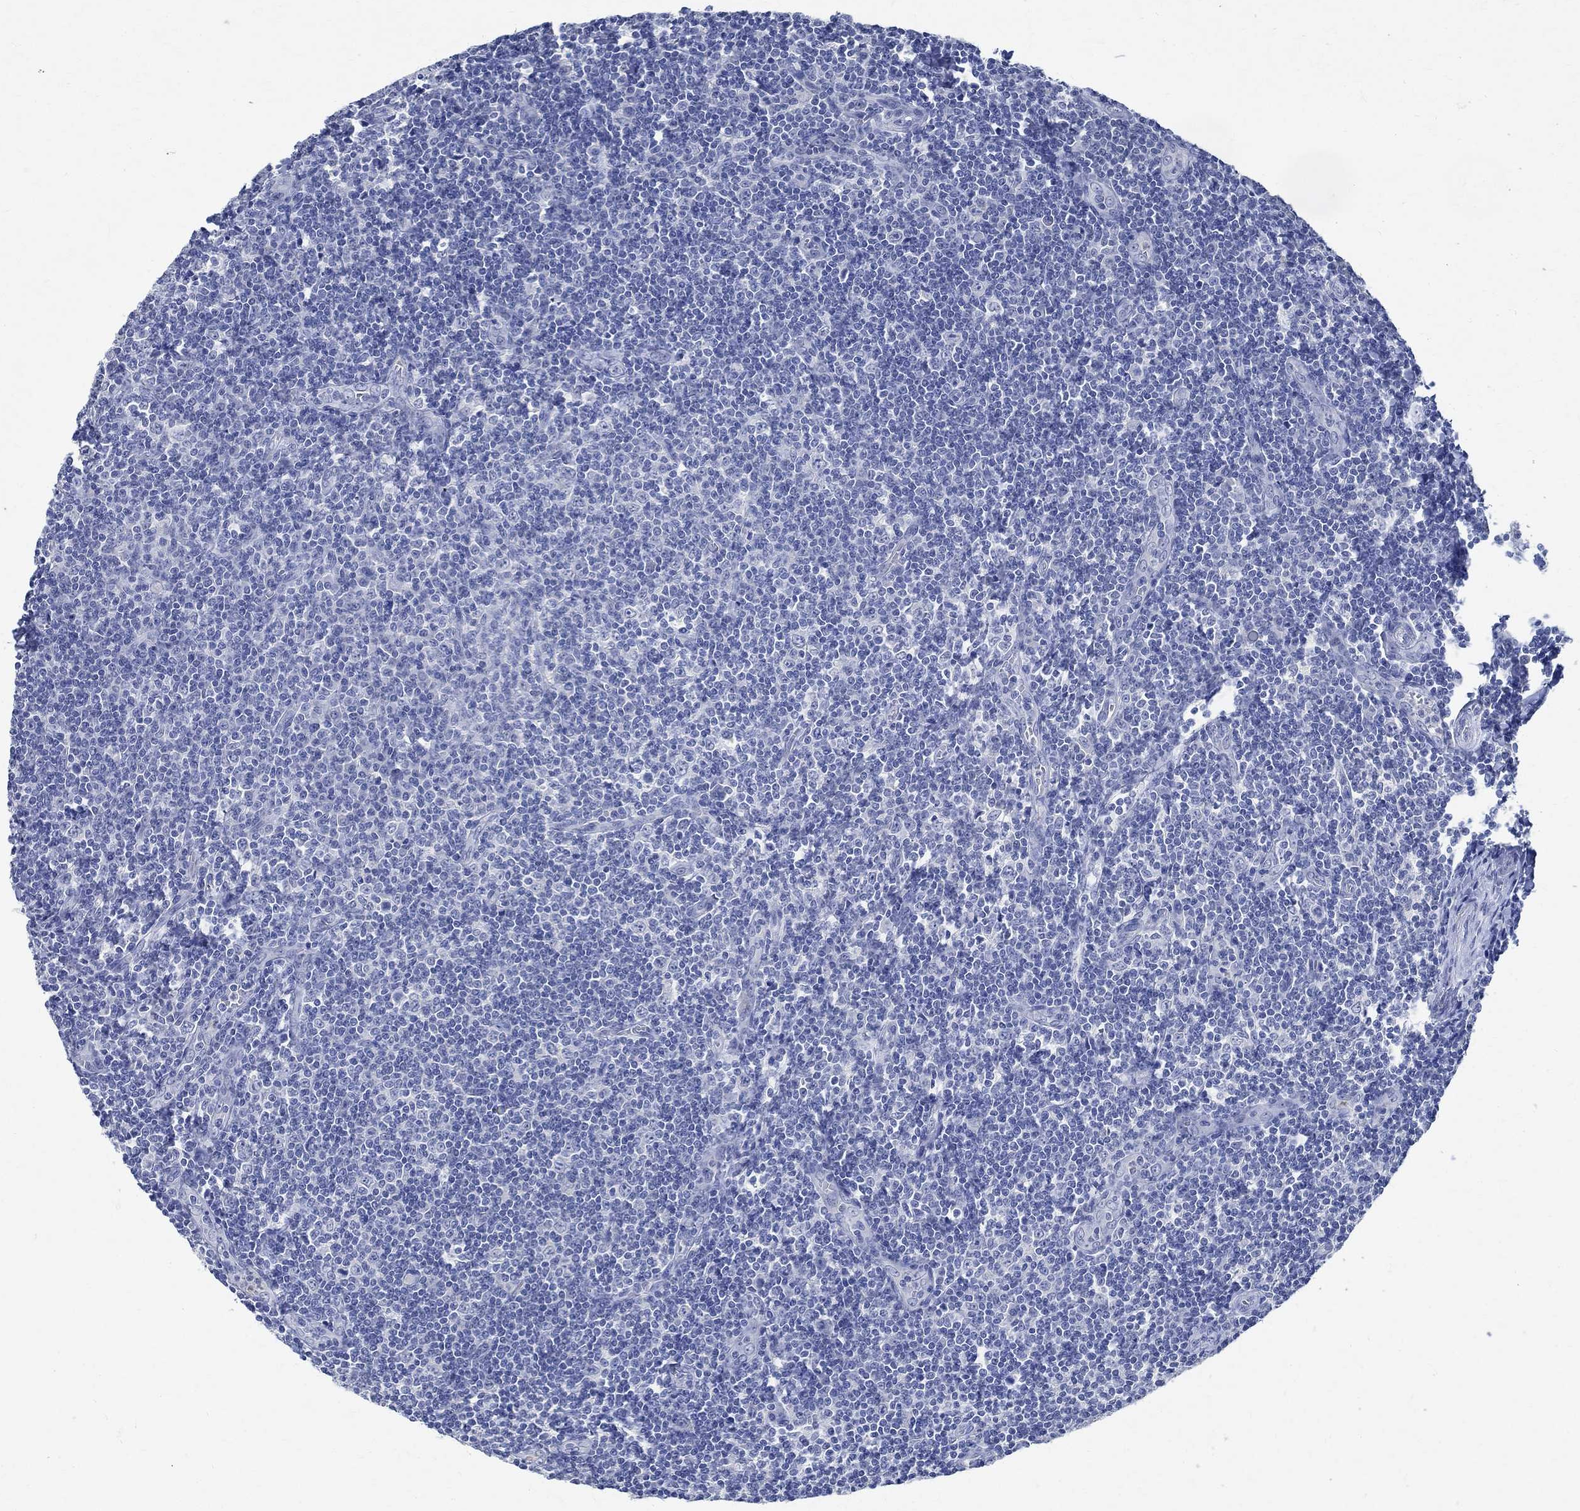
{"staining": {"intensity": "negative", "quantity": "none", "location": "none"}, "tissue": "tonsil", "cell_type": "Germinal center cells", "image_type": "normal", "snomed": [{"axis": "morphology", "description": "Normal tissue, NOS"}, {"axis": "morphology", "description": "Inflammation, NOS"}, {"axis": "topography", "description": "Tonsil"}], "caption": "Protein analysis of normal tonsil demonstrates no significant positivity in germinal center cells.", "gene": "TMEM221", "patient": {"sex": "female", "age": 31}}